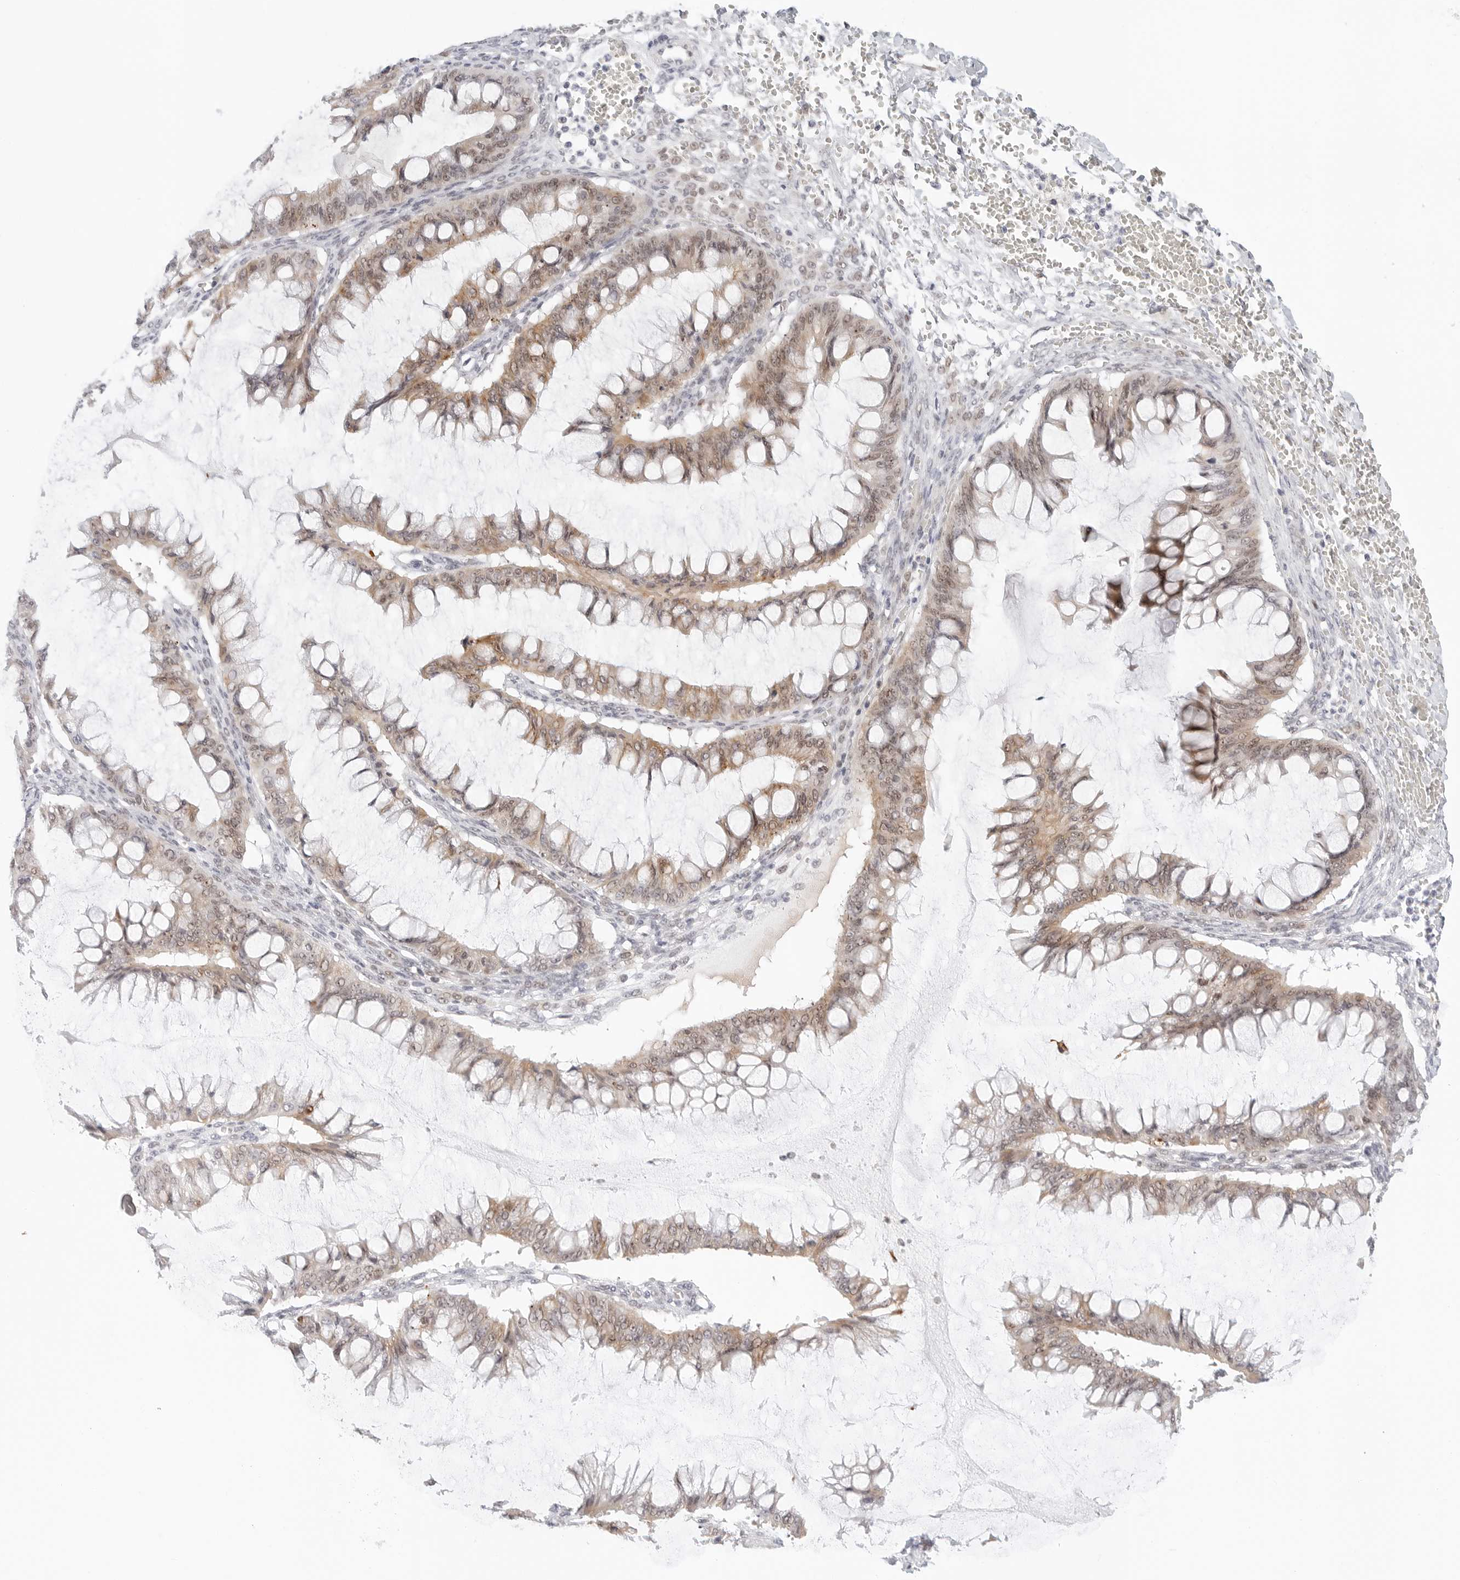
{"staining": {"intensity": "moderate", "quantity": ">75%", "location": "cytoplasmic/membranous,nuclear"}, "tissue": "ovarian cancer", "cell_type": "Tumor cells", "image_type": "cancer", "snomed": [{"axis": "morphology", "description": "Cystadenocarcinoma, mucinous, NOS"}, {"axis": "topography", "description": "Ovary"}], "caption": "A brown stain labels moderate cytoplasmic/membranous and nuclear expression of a protein in human ovarian cancer tumor cells. Nuclei are stained in blue.", "gene": "TSEN2", "patient": {"sex": "female", "age": 73}}